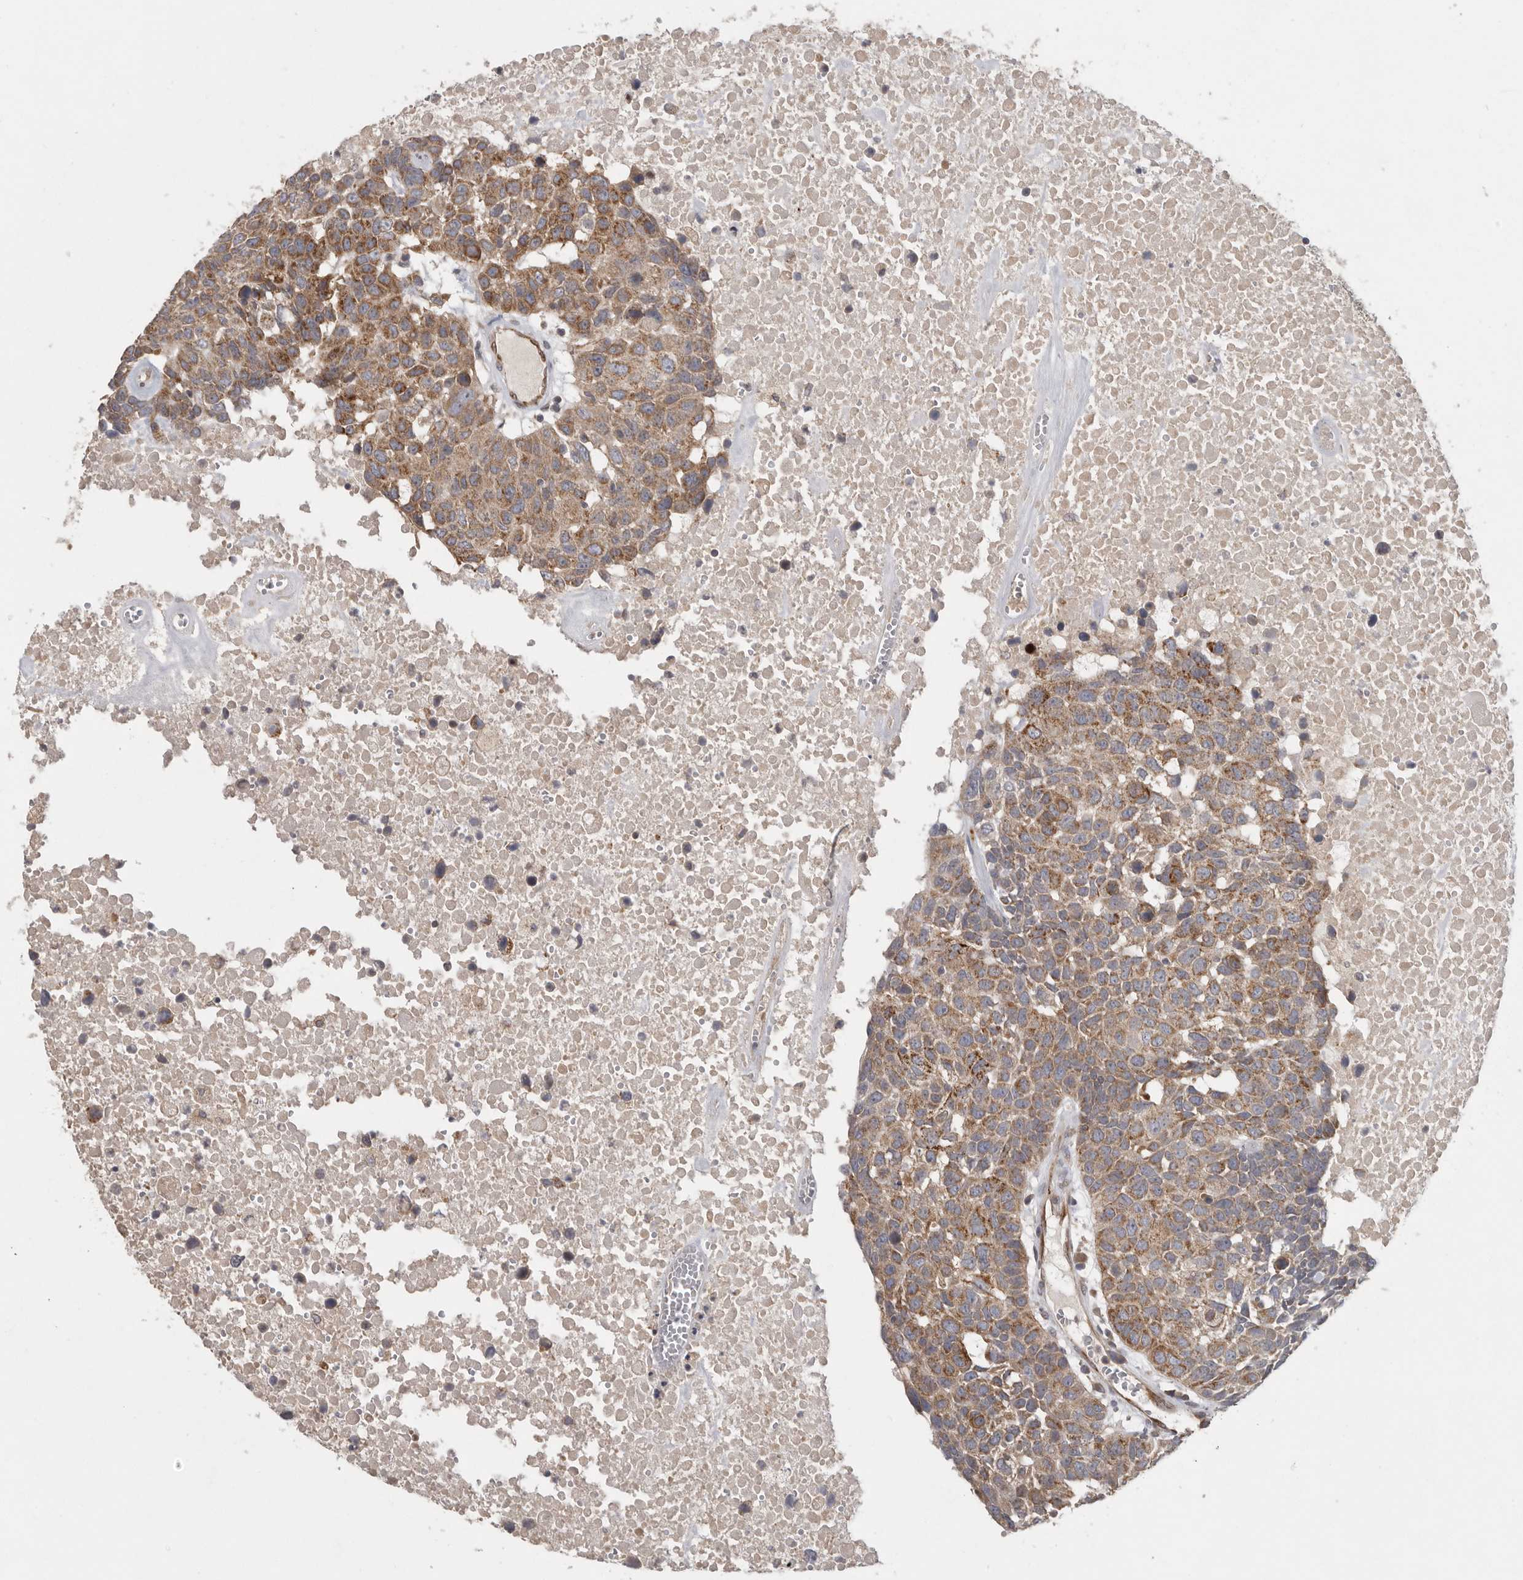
{"staining": {"intensity": "moderate", "quantity": ">75%", "location": "cytoplasmic/membranous"}, "tissue": "head and neck cancer", "cell_type": "Tumor cells", "image_type": "cancer", "snomed": [{"axis": "morphology", "description": "Squamous cell carcinoma, NOS"}, {"axis": "topography", "description": "Head-Neck"}], "caption": "Approximately >75% of tumor cells in human head and neck cancer (squamous cell carcinoma) reveal moderate cytoplasmic/membranous protein positivity as visualized by brown immunohistochemical staining.", "gene": "BCAP29", "patient": {"sex": "male", "age": 66}}